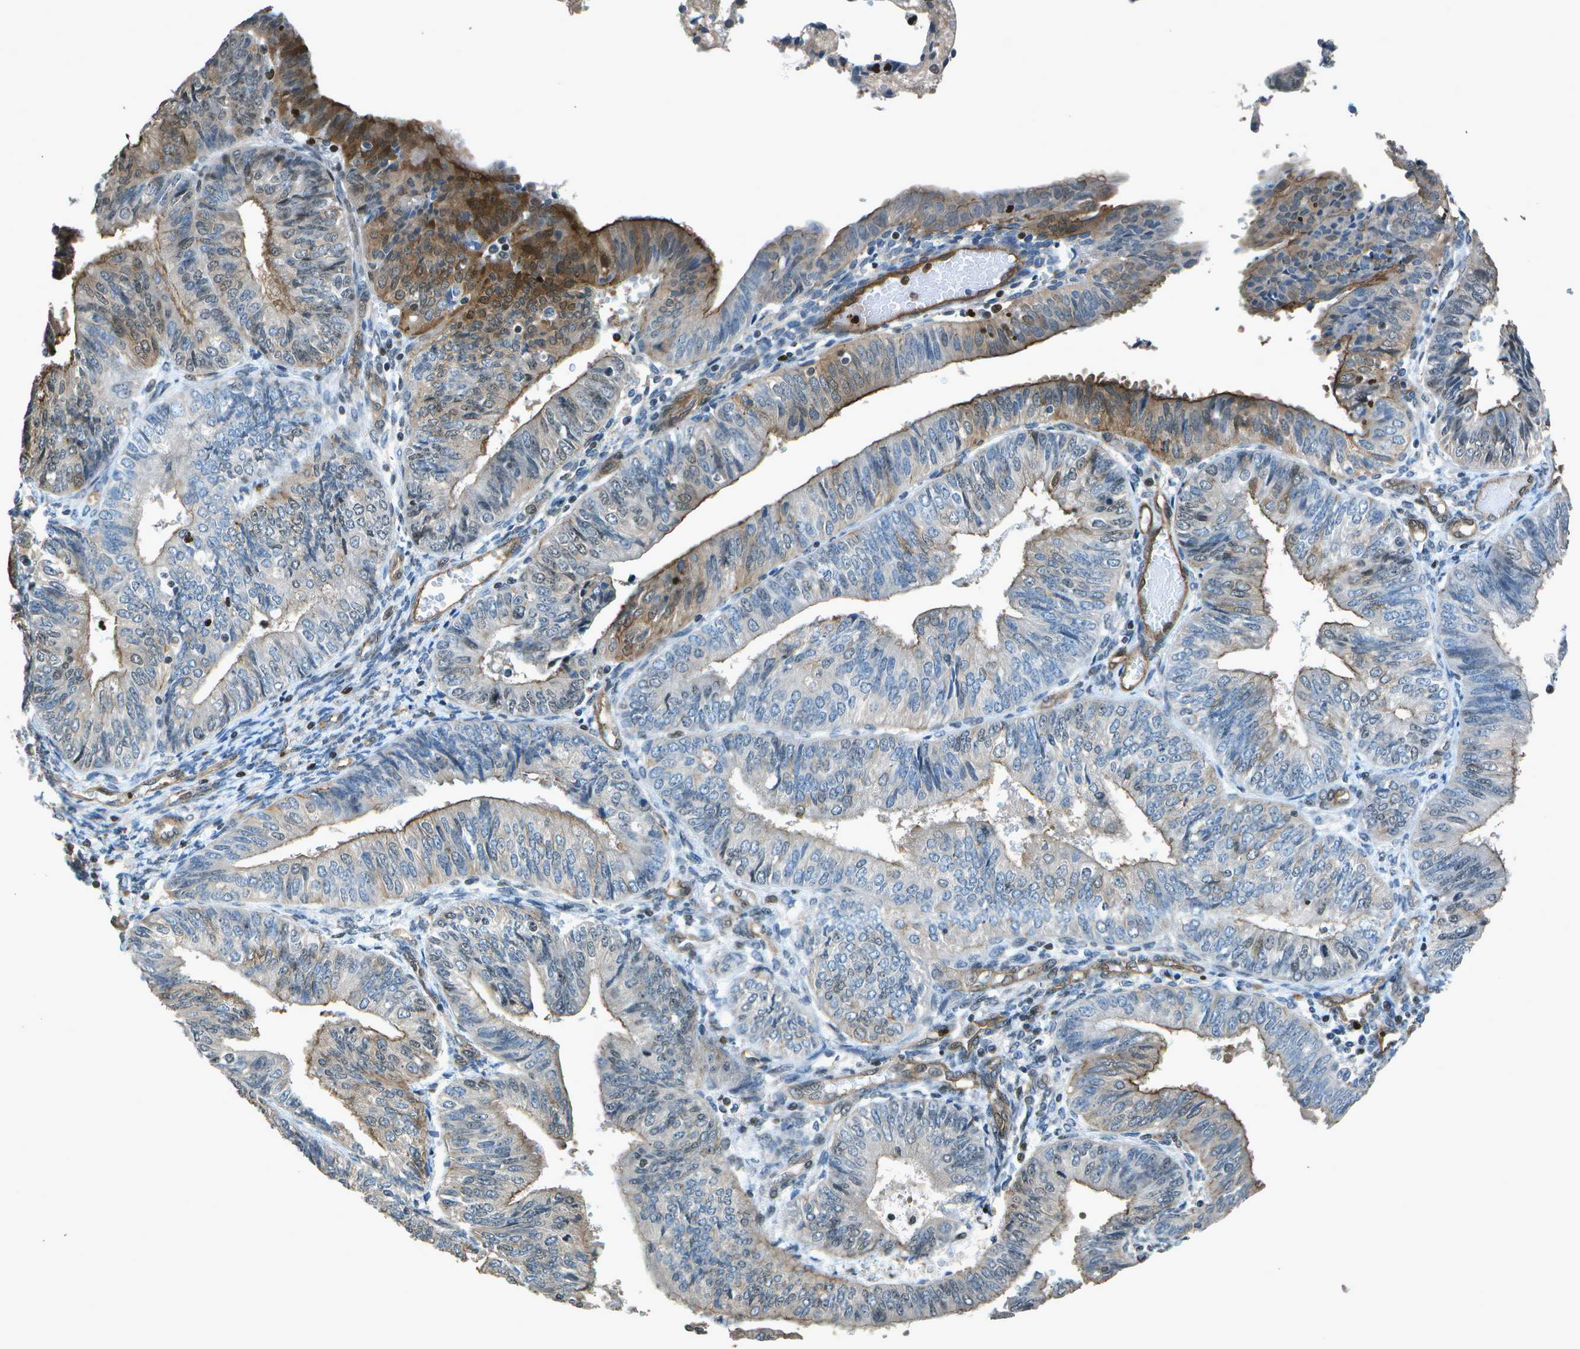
{"staining": {"intensity": "moderate", "quantity": "<25%", "location": "cytoplasmic/membranous"}, "tissue": "endometrial cancer", "cell_type": "Tumor cells", "image_type": "cancer", "snomed": [{"axis": "morphology", "description": "Adenocarcinoma, NOS"}, {"axis": "topography", "description": "Endometrium"}], "caption": "Tumor cells display moderate cytoplasmic/membranous expression in approximately <25% of cells in endometrial cancer.", "gene": "PDLIM1", "patient": {"sex": "female", "age": 58}}